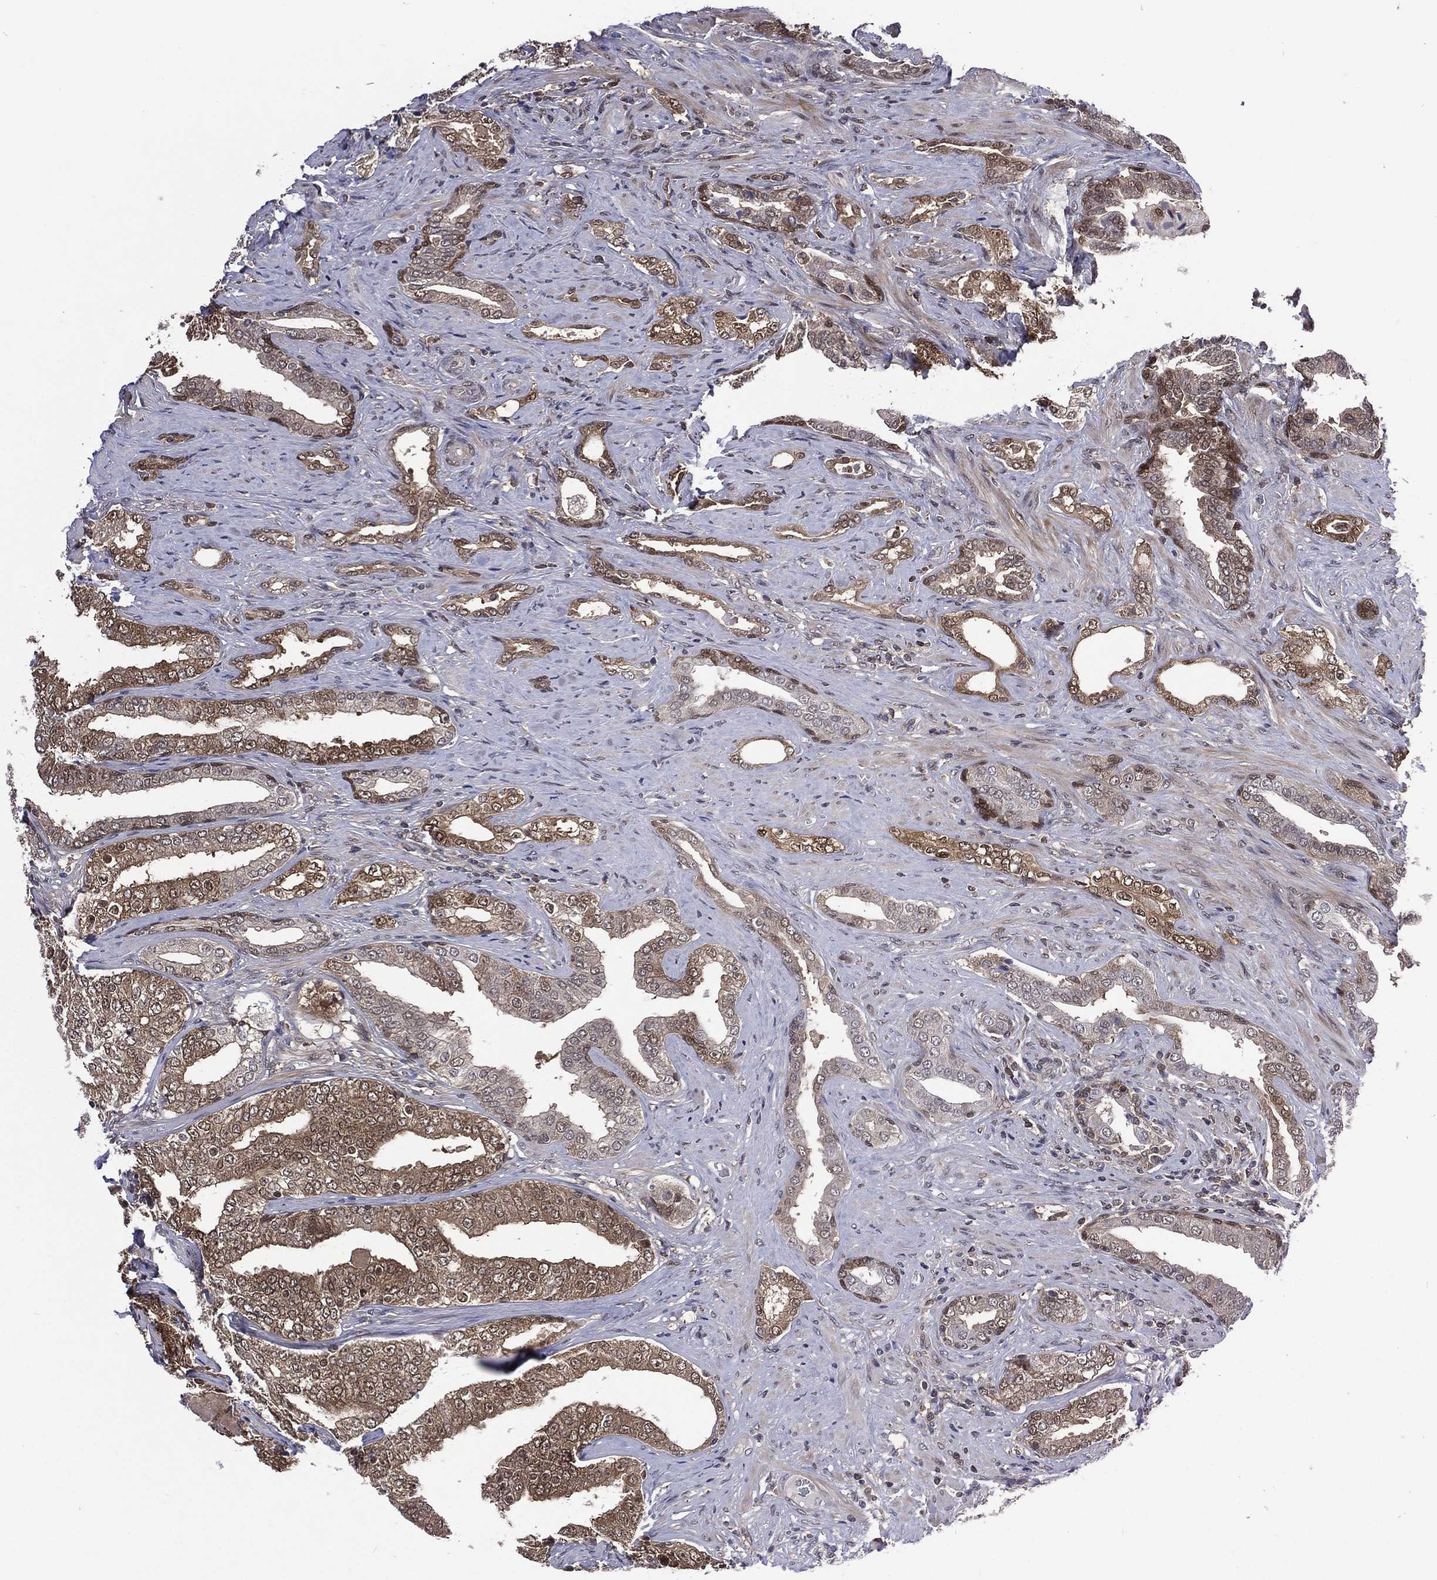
{"staining": {"intensity": "strong", "quantity": "25%-75%", "location": "cytoplasmic/membranous,nuclear"}, "tissue": "prostate cancer", "cell_type": "Tumor cells", "image_type": "cancer", "snomed": [{"axis": "morphology", "description": "Adenocarcinoma, Low grade"}, {"axis": "topography", "description": "Prostate and seminal vesicle, NOS"}], "caption": "High-magnification brightfield microscopy of prostate cancer stained with DAB (brown) and counterstained with hematoxylin (blue). tumor cells exhibit strong cytoplasmic/membranous and nuclear expression is seen in about25%-75% of cells.", "gene": "MTAP", "patient": {"sex": "male", "age": 61}}